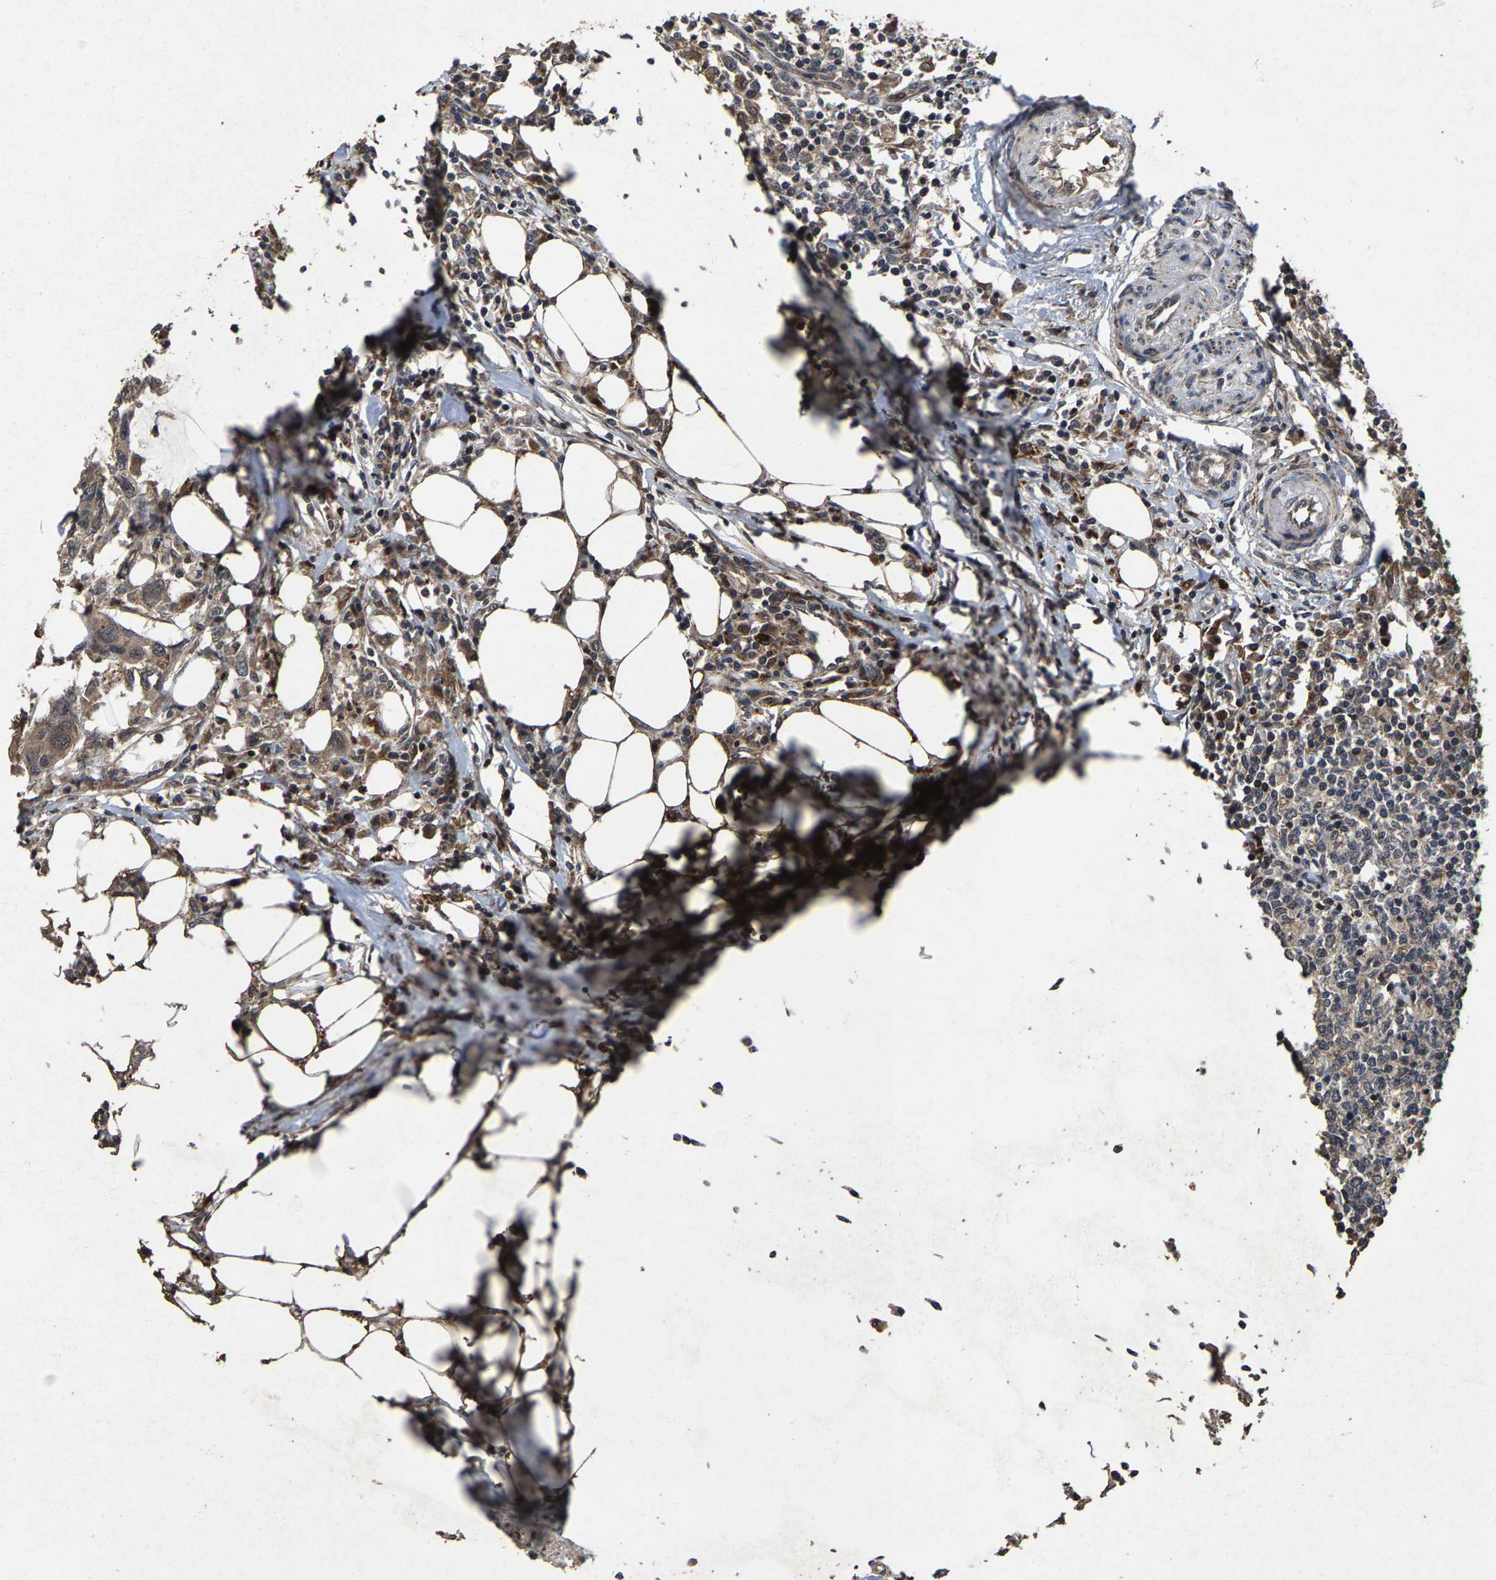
{"staining": {"intensity": "moderate", "quantity": ">75%", "location": "cytoplasmic/membranous"}, "tissue": "colorectal cancer", "cell_type": "Tumor cells", "image_type": "cancer", "snomed": [{"axis": "morphology", "description": "Adenocarcinoma, NOS"}, {"axis": "topography", "description": "Colon"}], "caption": "Immunohistochemistry histopathology image of human colorectal cancer (adenocarcinoma) stained for a protein (brown), which shows medium levels of moderate cytoplasmic/membranous staining in approximately >75% of tumor cells.", "gene": "HAUS6", "patient": {"sex": "male", "age": 71}}